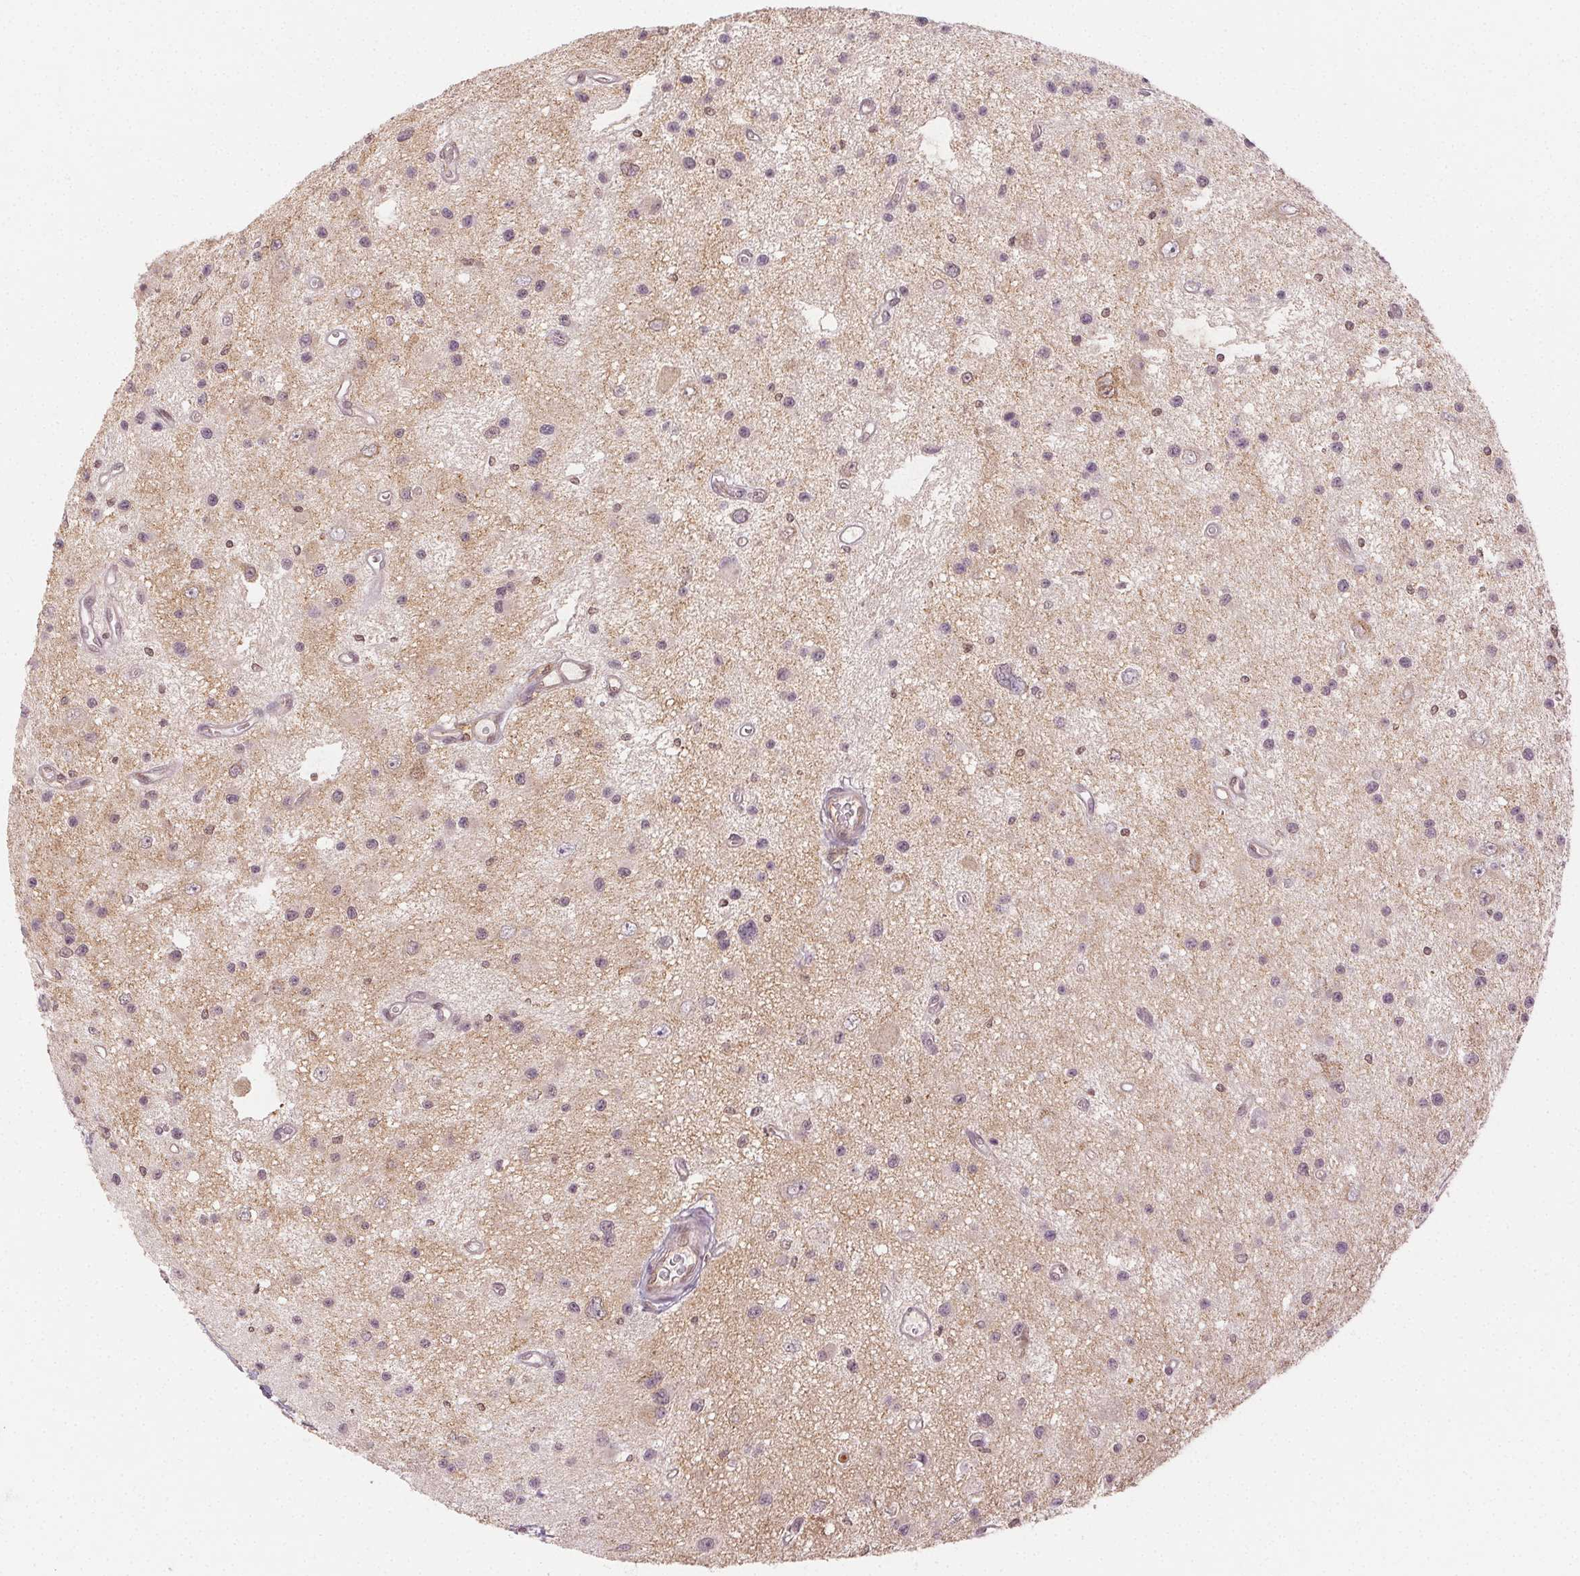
{"staining": {"intensity": "negative", "quantity": "none", "location": "none"}, "tissue": "glioma", "cell_type": "Tumor cells", "image_type": "cancer", "snomed": [{"axis": "morphology", "description": "Glioma, malignant, Low grade"}, {"axis": "topography", "description": "Brain"}], "caption": "A photomicrograph of human glioma is negative for staining in tumor cells.", "gene": "MAPK14", "patient": {"sex": "male", "age": 43}}